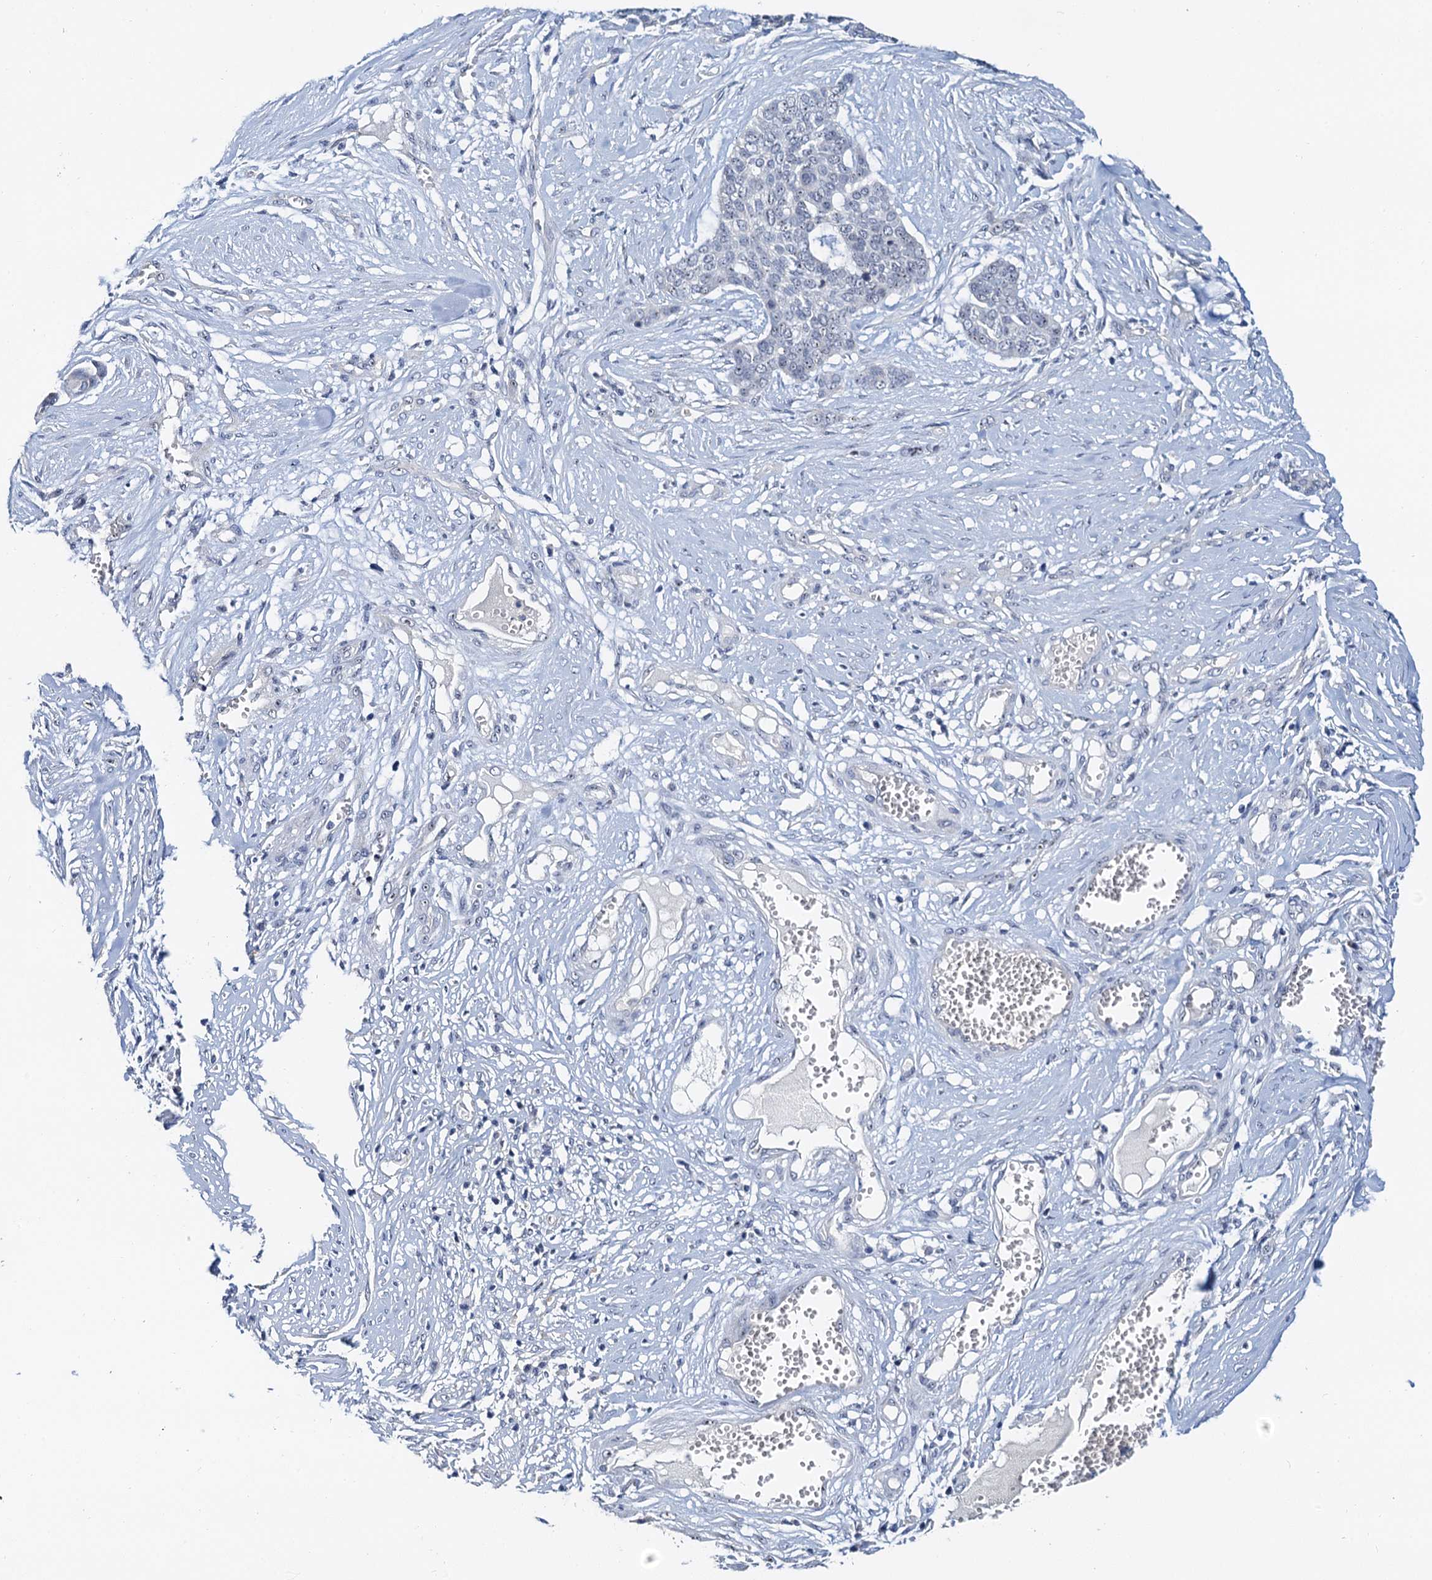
{"staining": {"intensity": "negative", "quantity": "none", "location": "none"}, "tissue": "skin cancer", "cell_type": "Tumor cells", "image_type": "cancer", "snomed": [{"axis": "morphology", "description": "Basal cell carcinoma"}, {"axis": "topography", "description": "Skin"}], "caption": "Photomicrograph shows no significant protein expression in tumor cells of basal cell carcinoma (skin). The staining was performed using DAB (3,3'-diaminobenzidine) to visualize the protein expression in brown, while the nuclei were stained in blue with hematoxylin (Magnification: 20x).", "gene": "NOP2", "patient": {"sex": "female", "age": 64}}